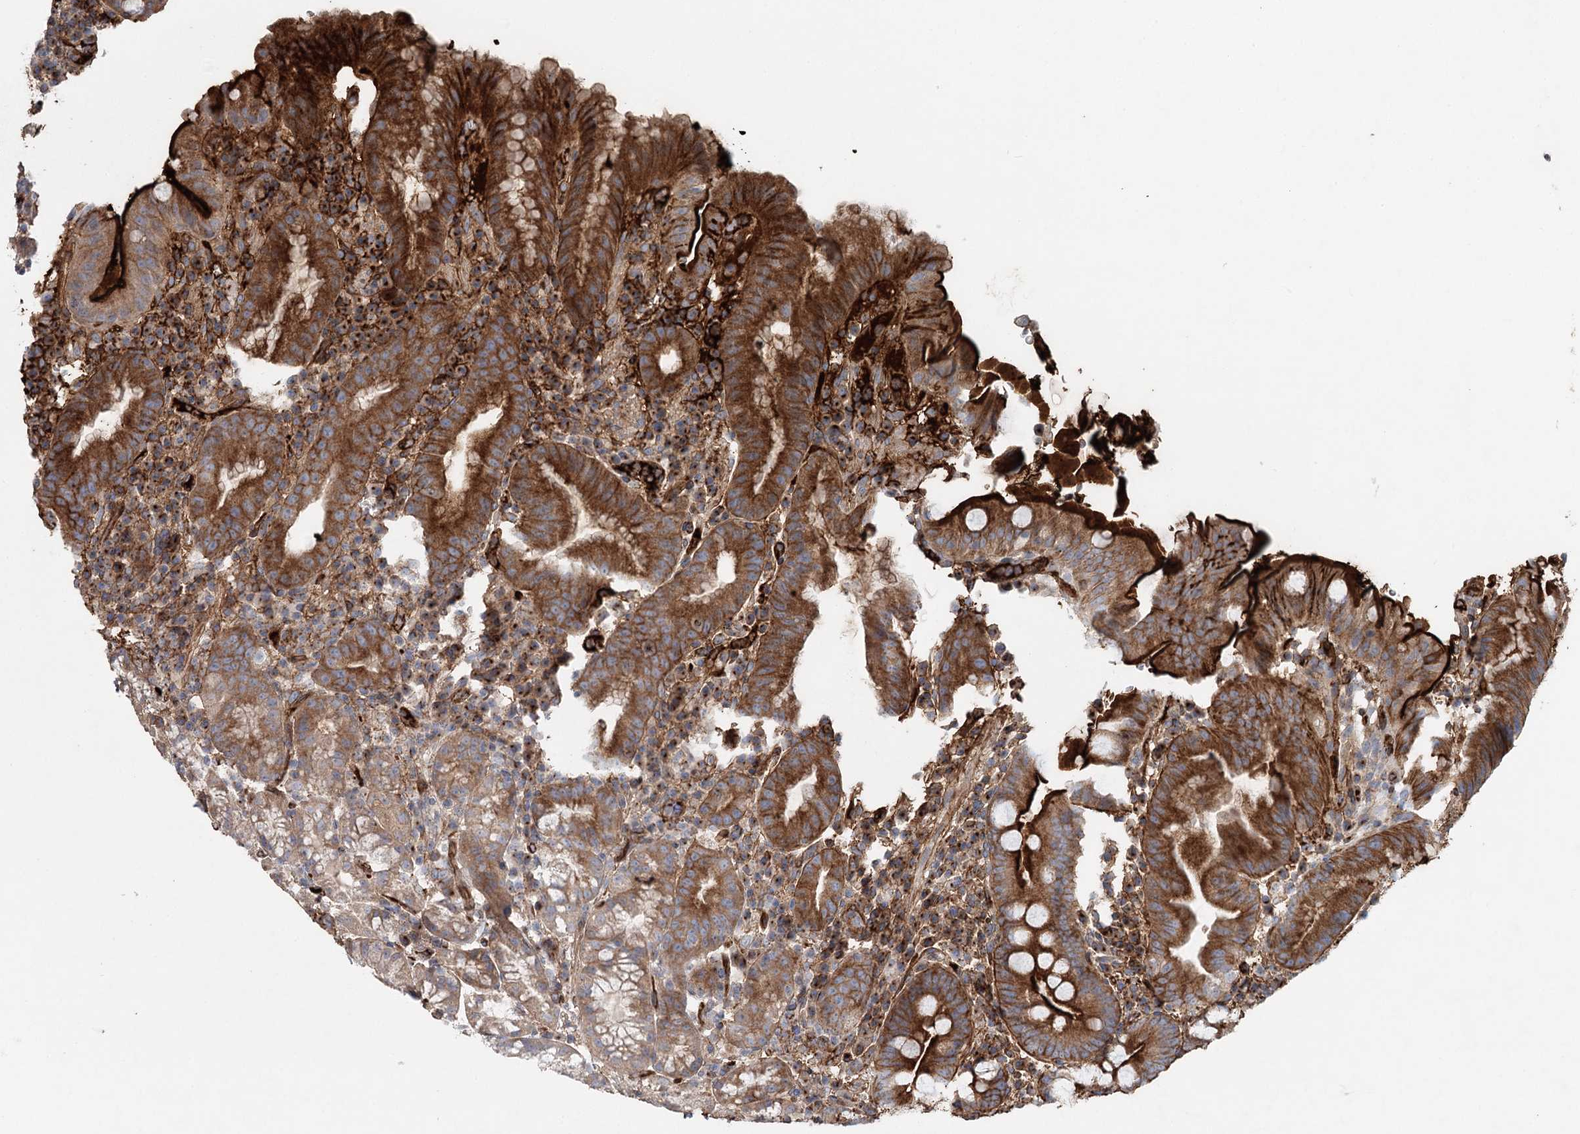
{"staining": {"intensity": "strong", "quantity": "25%-75%", "location": "cytoplasmic/membranous"}, "tissue": "stomach", "cell_type": "Glandular cells", "image_type": "normal", "snomed": [{"axis": "morphology", "description": "Normal tissue, NOS"}, {"axis": "morphology", "description": "Inflammation, NOS"}, {"axis": "topography", "description": "Stomach"}], "caption": "Strong cytoplasmic/membranous positivity is seen in about 25%-75% of glandular cells in normal stomach.", "gene": "ALKBH8", "patient": {"sex": "male", "age": 79}}